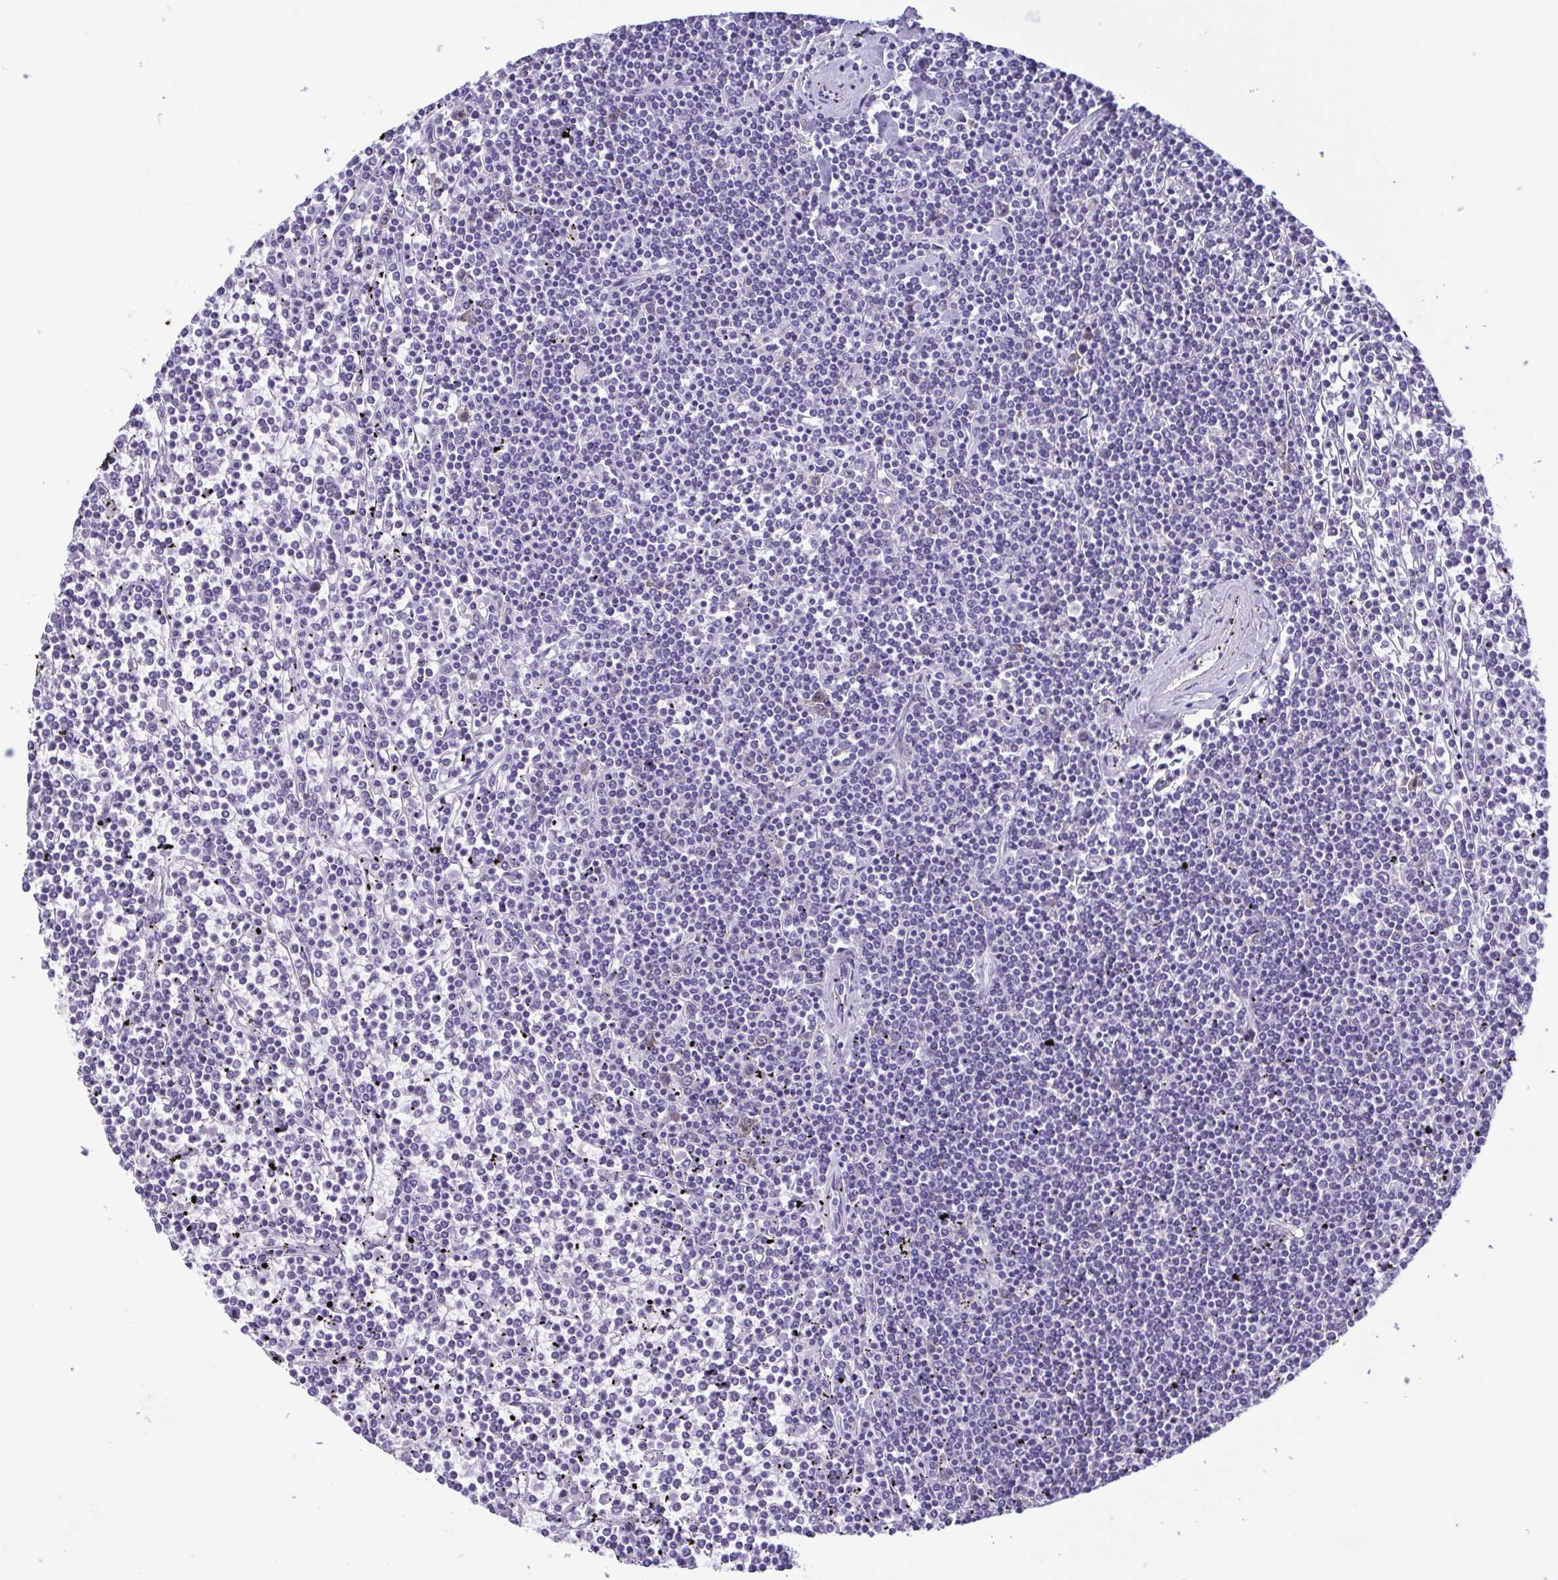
{"staining": {"intensity": "negative", "quantity": "none", "location": "none"}, "tissue": "lymphoma", "cell_type": "Tumor cells", "image_type": "cancer", "snomed": [{"axis": "morphology", "description": "Malignant lymphoma, non-Hodgkin's type, Low grade"}, {"axis": "topography", "description": "Spleen"}], "caption": "Protein analysis of low-grade malignant lymphoma, non-Hodgkin's type demonstrates no significant staining in tumor cells.", "gene": "TNNI3", "patient": {"sex": "female", "age": 19}}